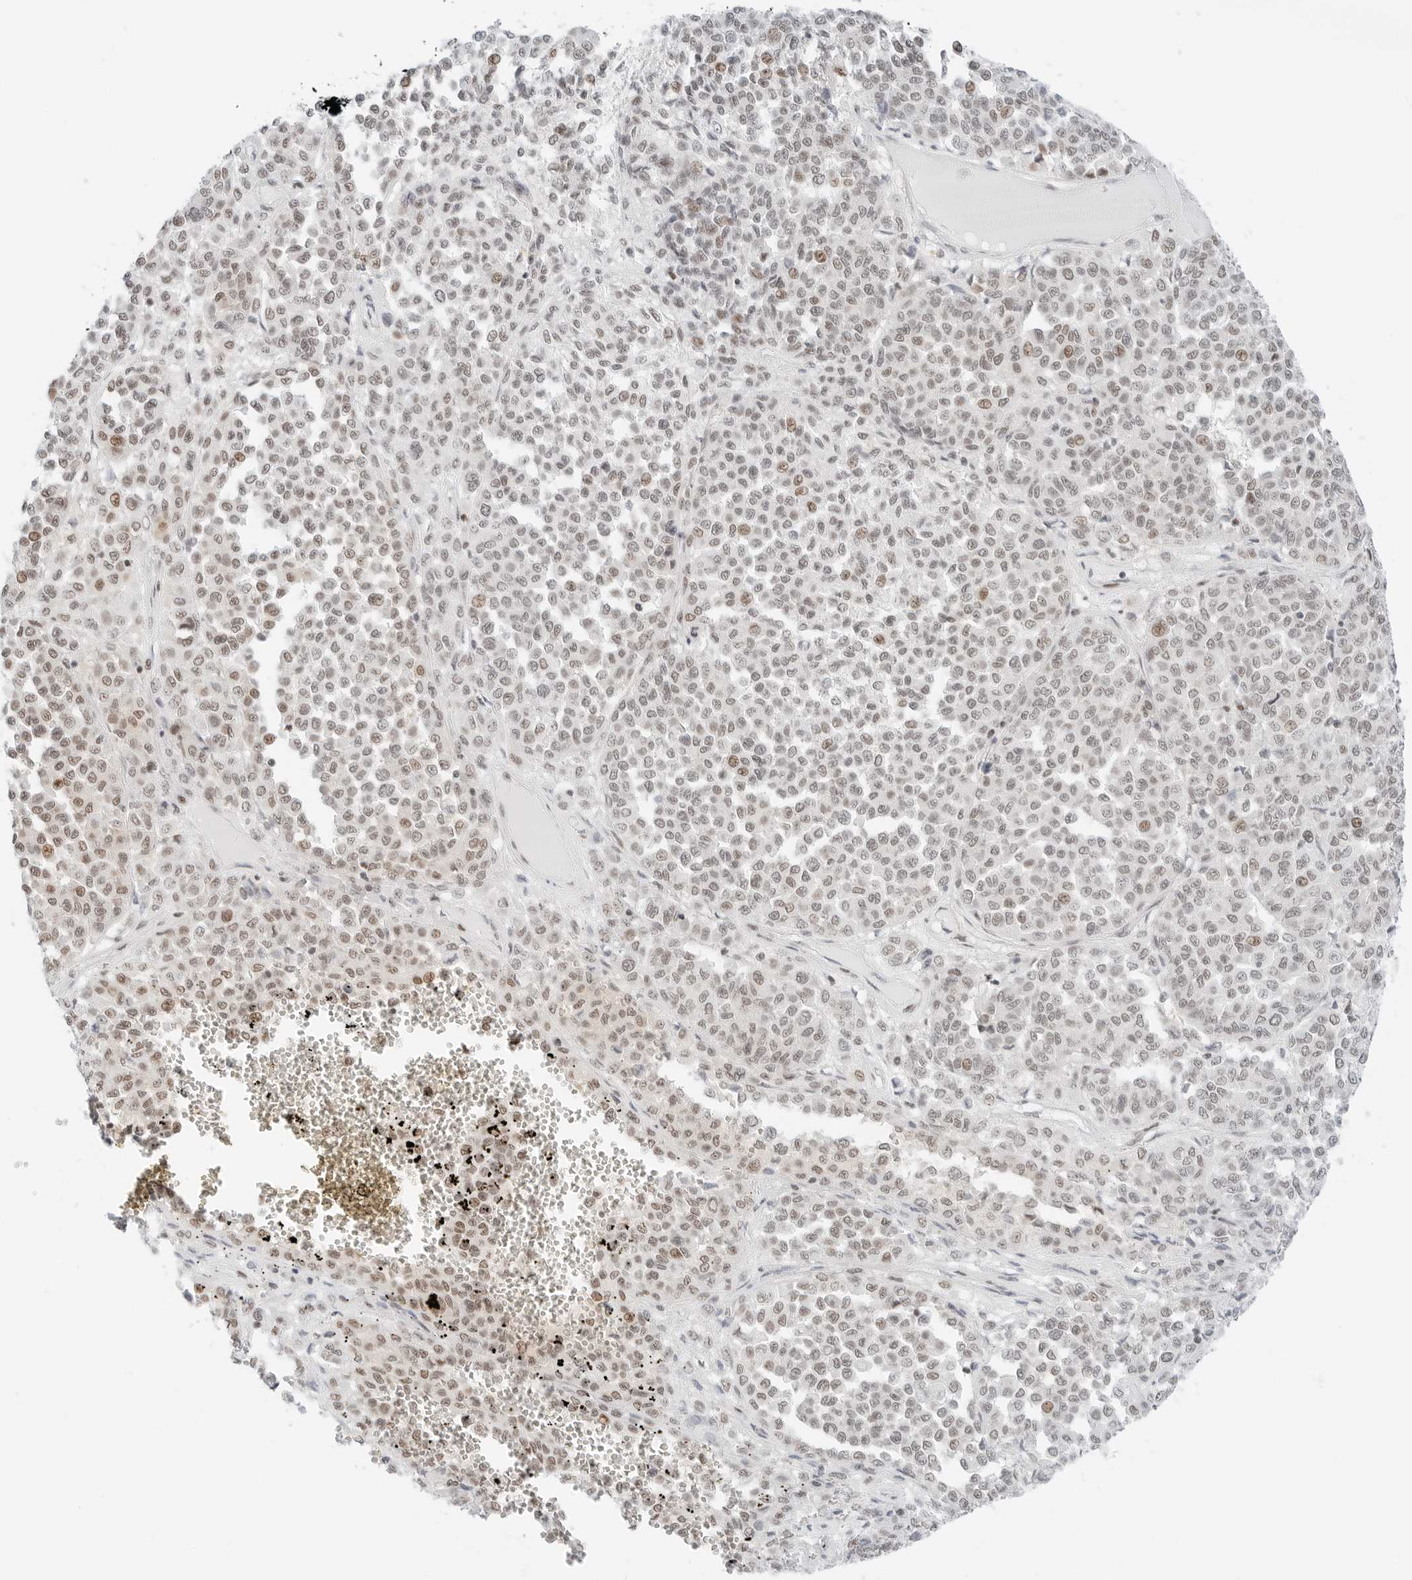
{"staining": {"intensity": "weak", "quantity": ">75%", "location": "nuclear"}, "tissue": "melanoma", "cell_type": "Tumor cells", "image_type": "cancer", "snomed": [{"axis": "morphology", "description": "Malignant melanoma, Metastatic site"}, {"axis": "topography", "description": "Pancreas"}], "caption": "Protein staining displays weak nuclear staining in approximately >75% of tumor cells in melanoma.", "gene": "CRTC2", "patient": {"sex": "female", "age": 30}}